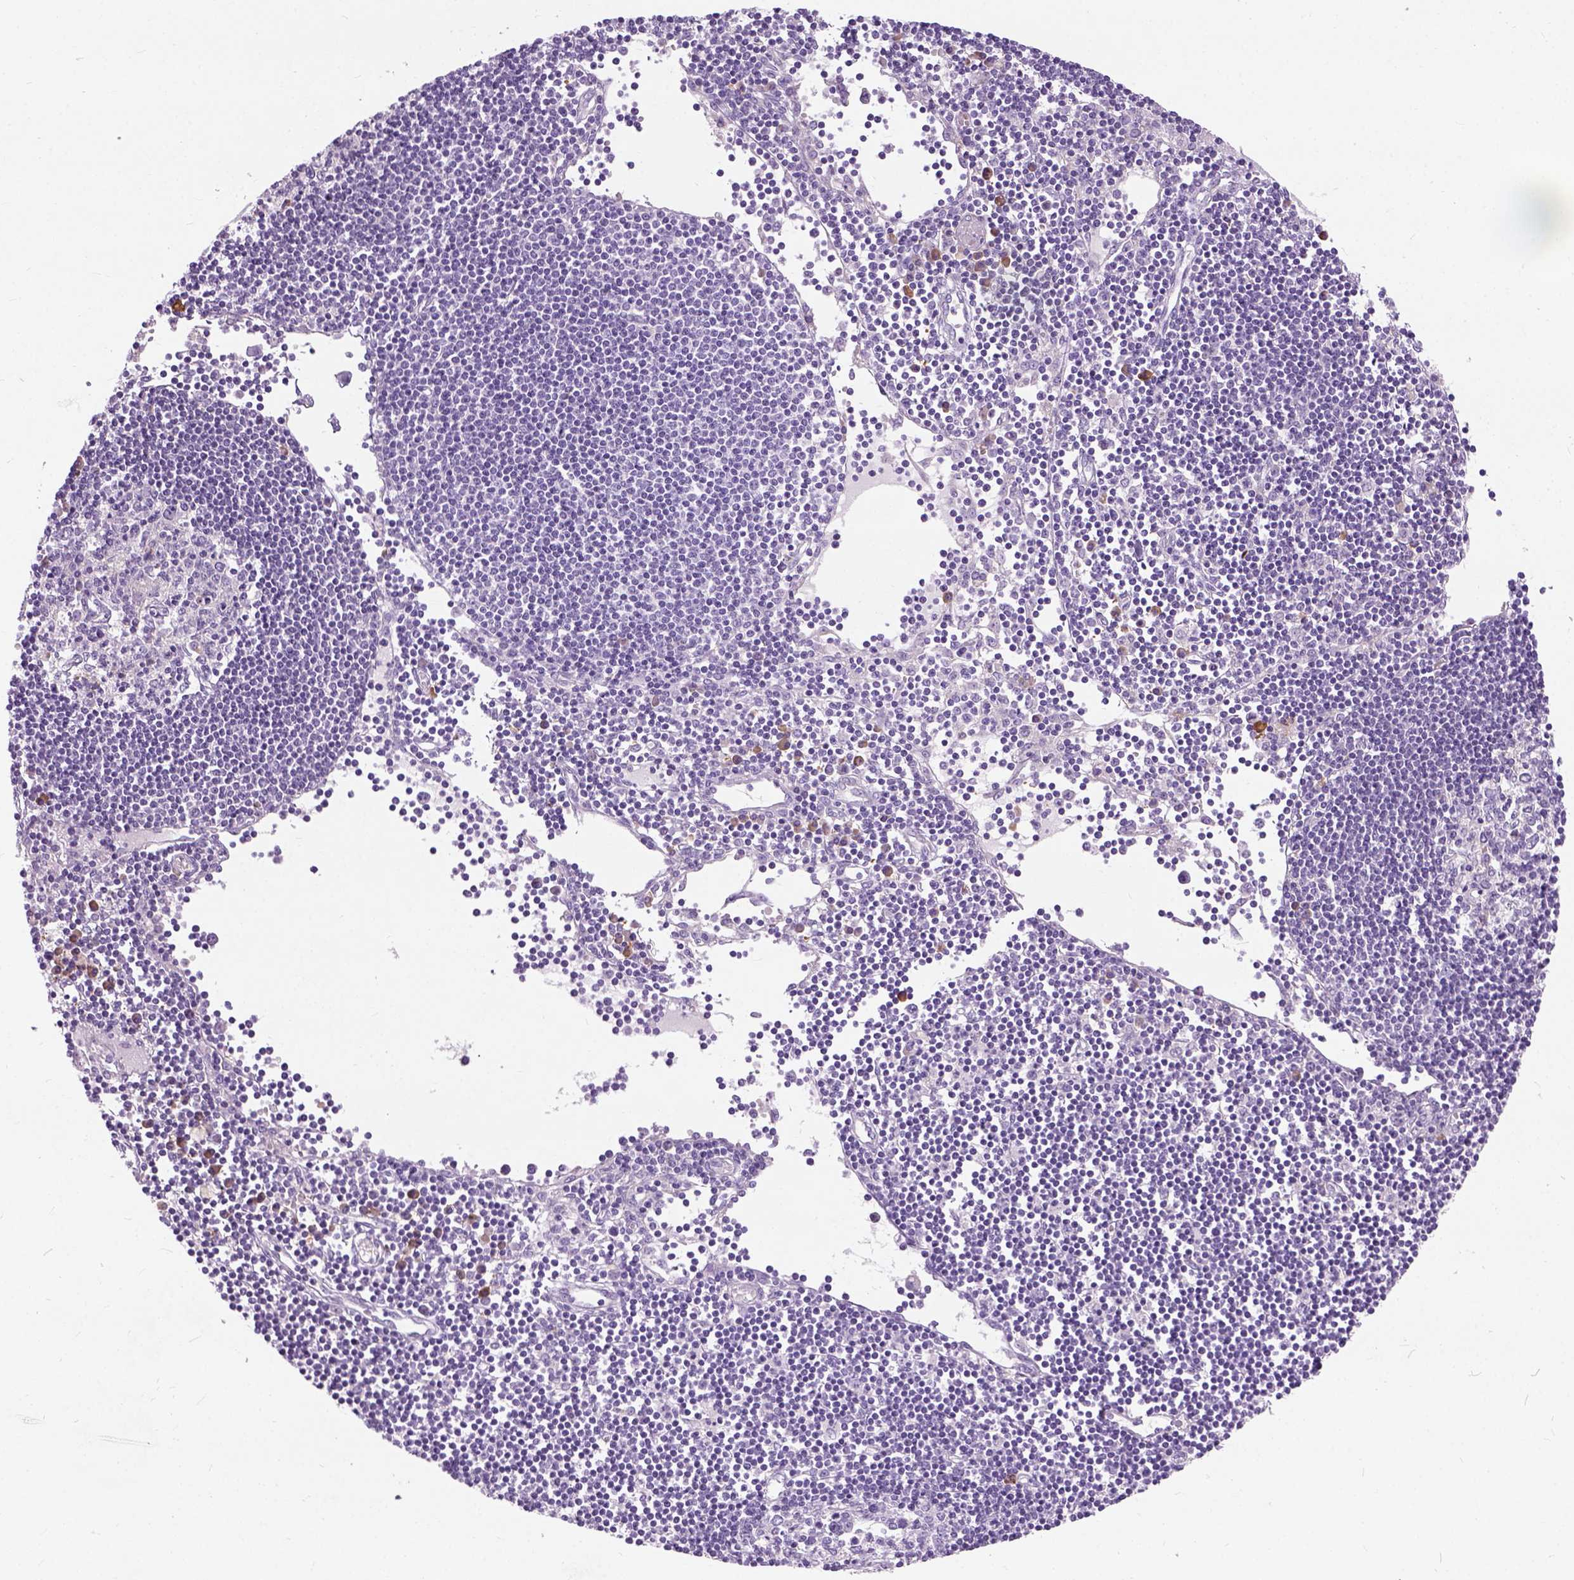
{"staining": {"intensity": "negative", "quantity": "none", "location": "none"}, "tissue": "lymph node", "cell_type": "Germinal center cells", "image_type": "normal", "snomed": [{"axis": "morphology", "description": "Normal tissue, NOS"}, {"axis": "topography", "description": "Lymph node"}], "caption": "Immunohistochemical staining of normal lymph node demonstrates no significant staining in germinal center cells. (DAB immunohistochemistry visualized using brightfield microscopy, high magnification).", "gene": "TRIM72", "patient": {"sex": "female", "age": 65}}